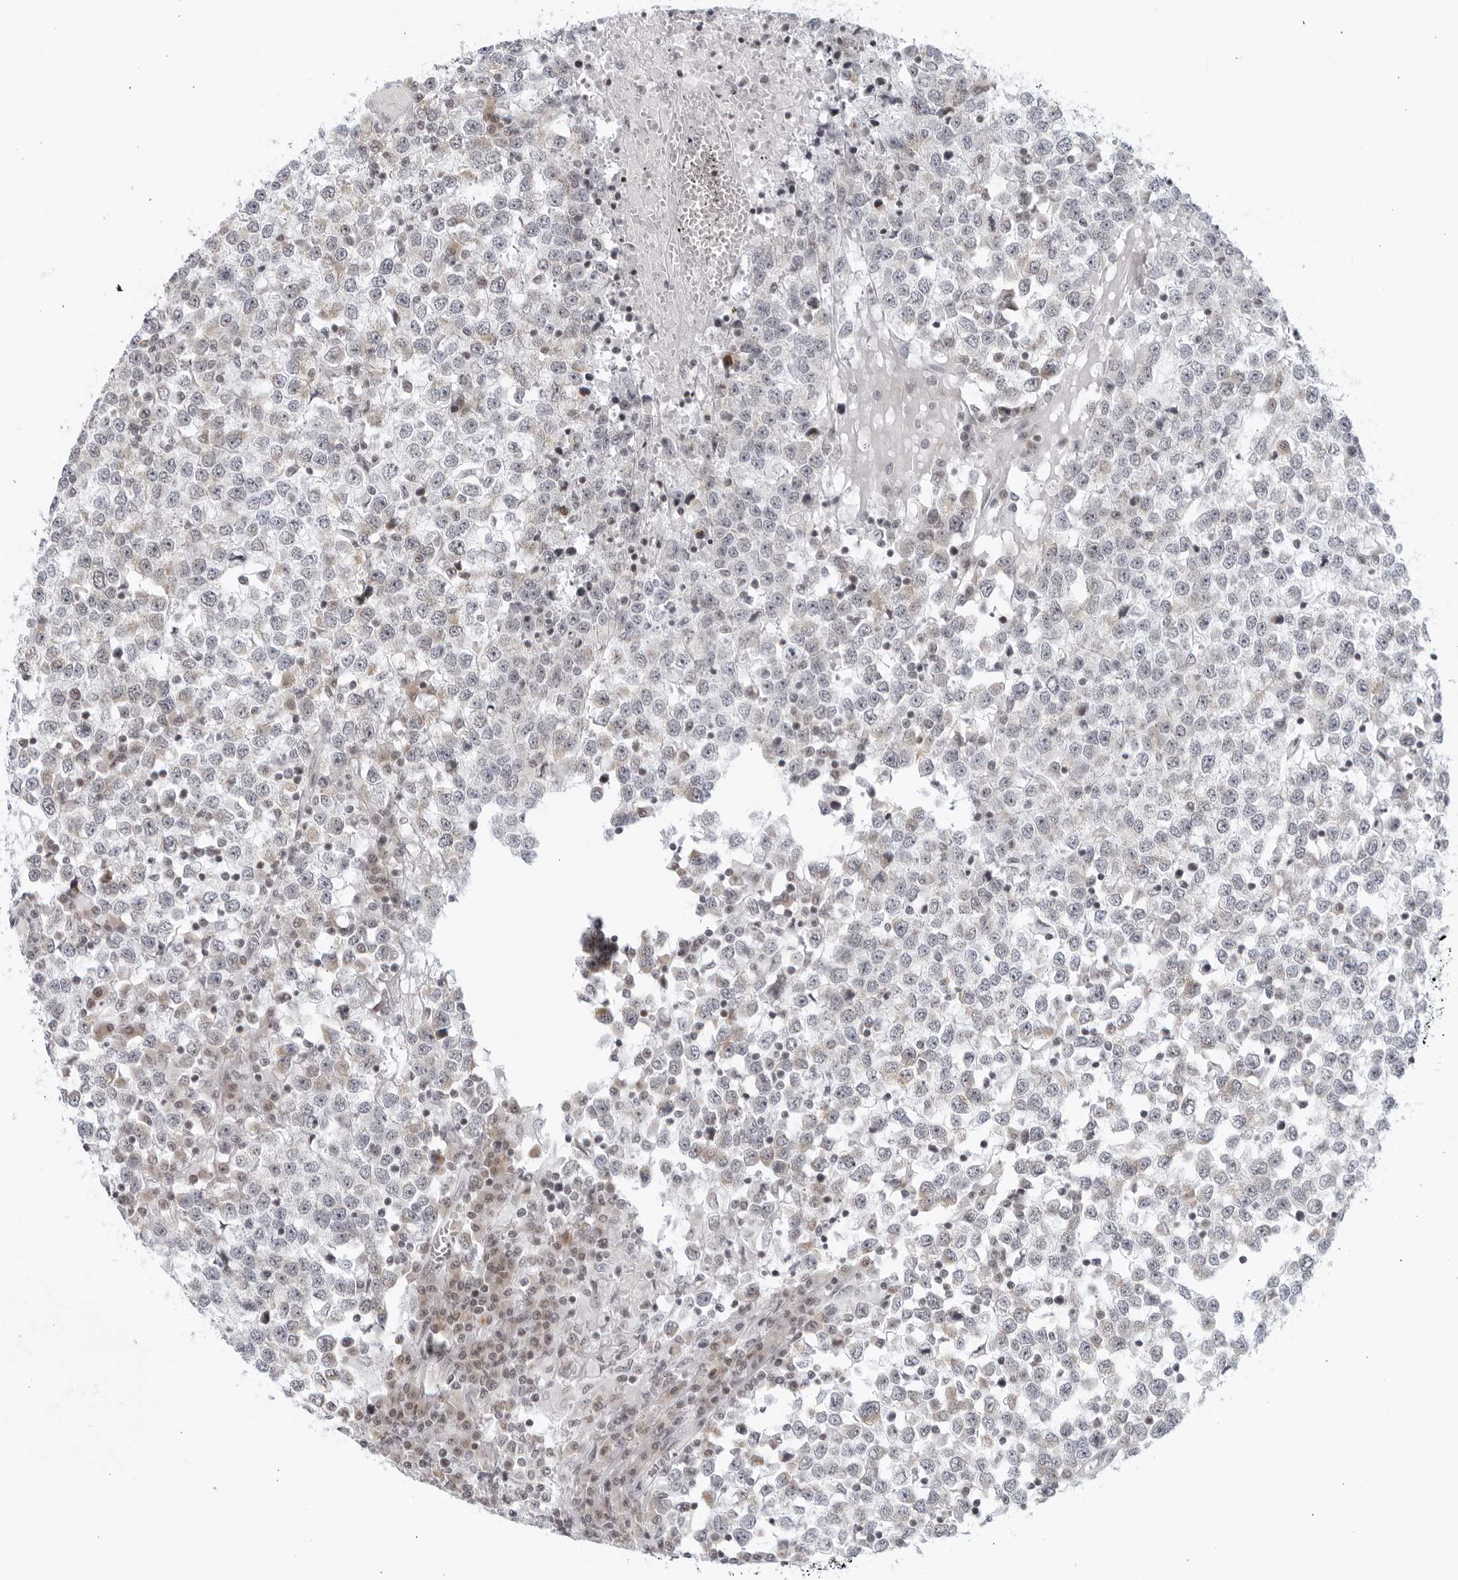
{"staining": {"intensity": "weak", "quantity": "<25%", "location": "cytoplasmic/membranous"}, "tissue": "testis cancer", "cell_type": "Tumor cells", "image_type": "cancer", "snomed": [{"axis": "morphology", "description": "Seminoma, NOS"}, {"axis": "topography", "description": "Testis"}], "caption": "Immunohistochemistry (IHC) micrograph of human testis cancer (seminoma) stained for a protein (brown), which demonstrates no positivity in tumor cells. The staining is performed using DAB brown chromogen with nuclei counter-stained in using hematoxylin.", "gene": "RAB11FIP3", "patient": {"sex": "male", "age": 65}}